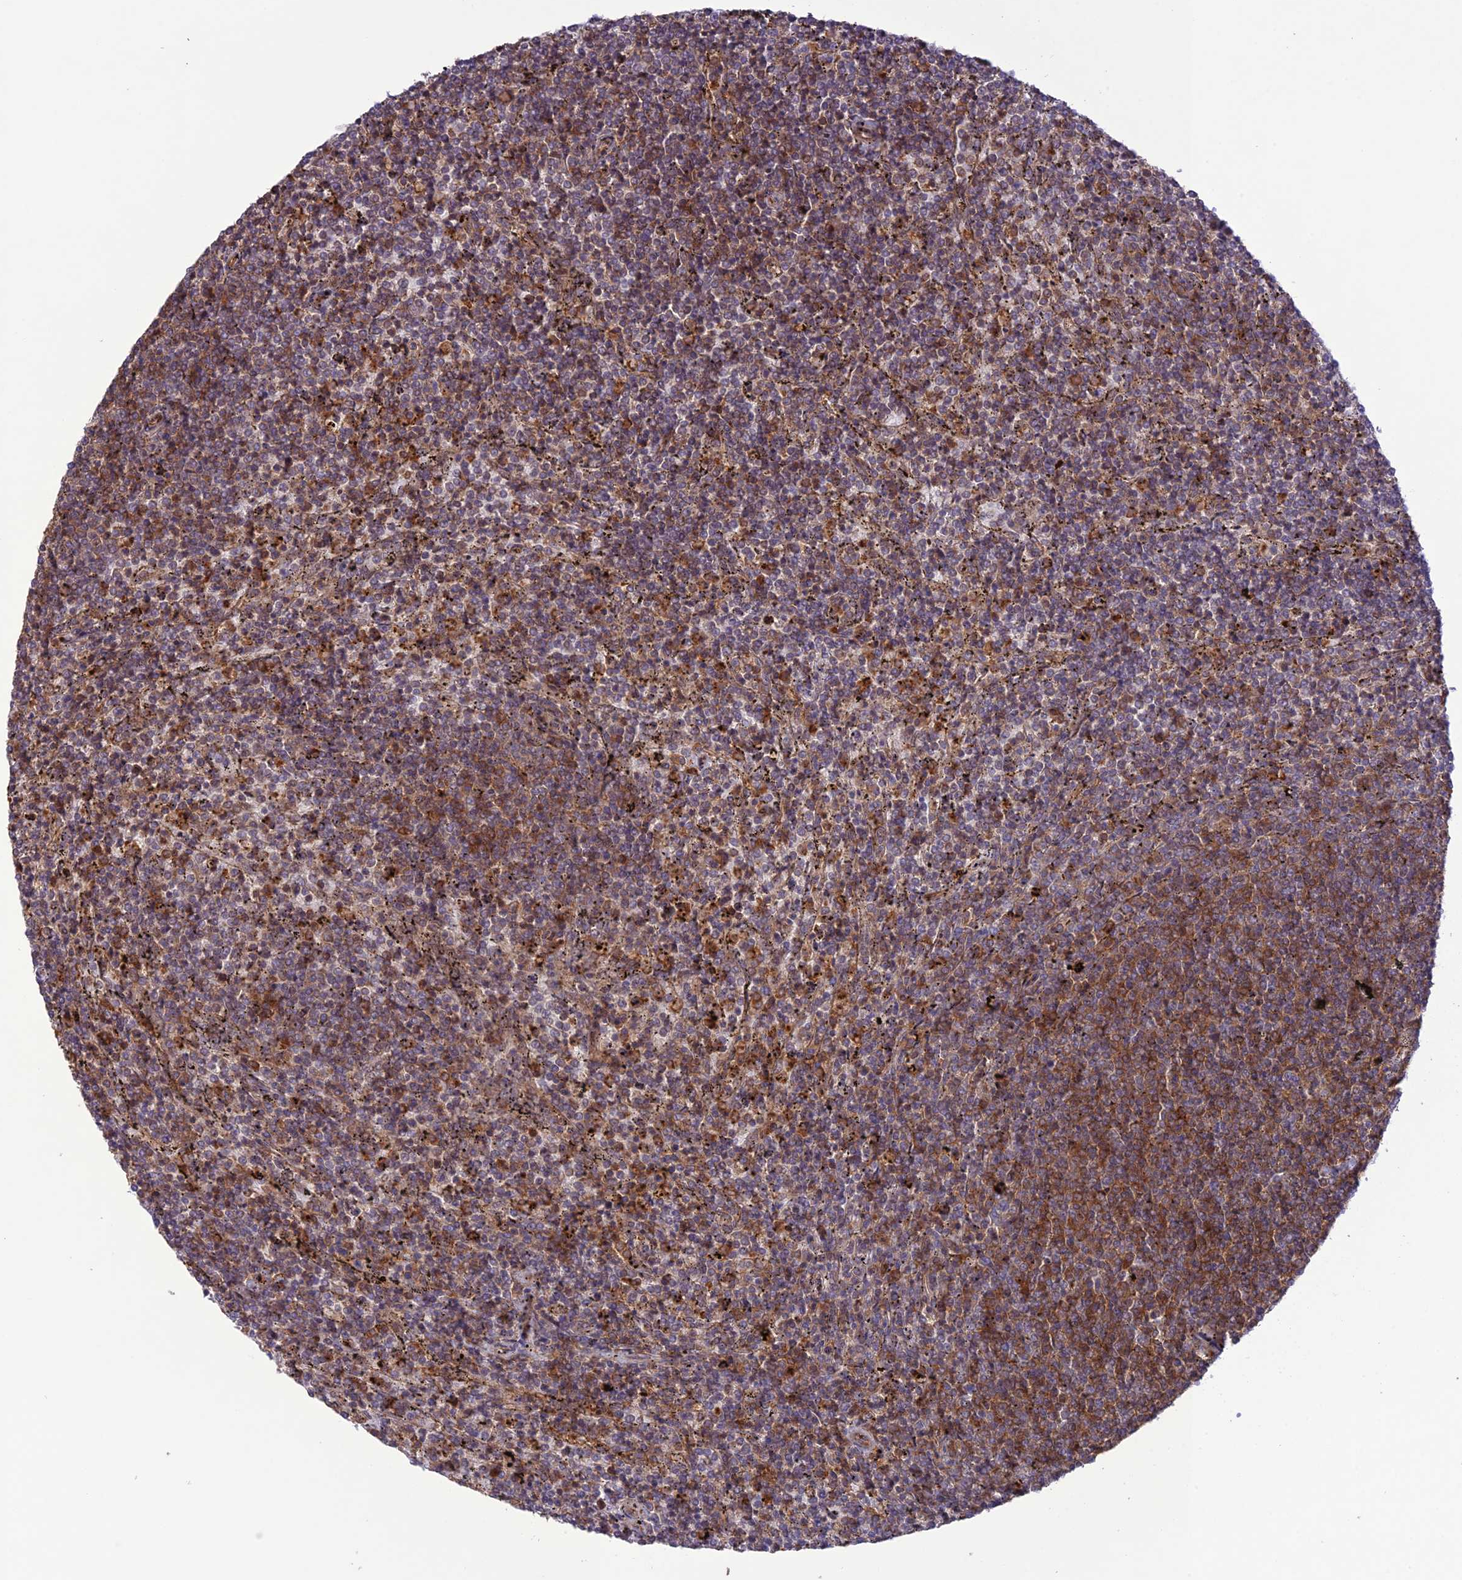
{"staining": {"intensity": "moderate", "quantity": ">75%", "location": "cytoplasmic/membranous"}, "tissue": "lymphoma", "cell_type": "Tumor cells", "image_type": "cancer", "snomed": [{"axis": "morphology", "description": "Malignant lymphoma, non-Hodgkin's type, Low grade"}, {"axis": "topography", "description": "Spleen"}], "caption": "The immunohistochemical stain shows moderate cytoplasmic/membranous staining in tumor cells of lymphoma tissue. (IHC, brightfield microscopy, high magnification).", "gene": "FCHSD1", "patient": {"sex": "female", "age": 50}}